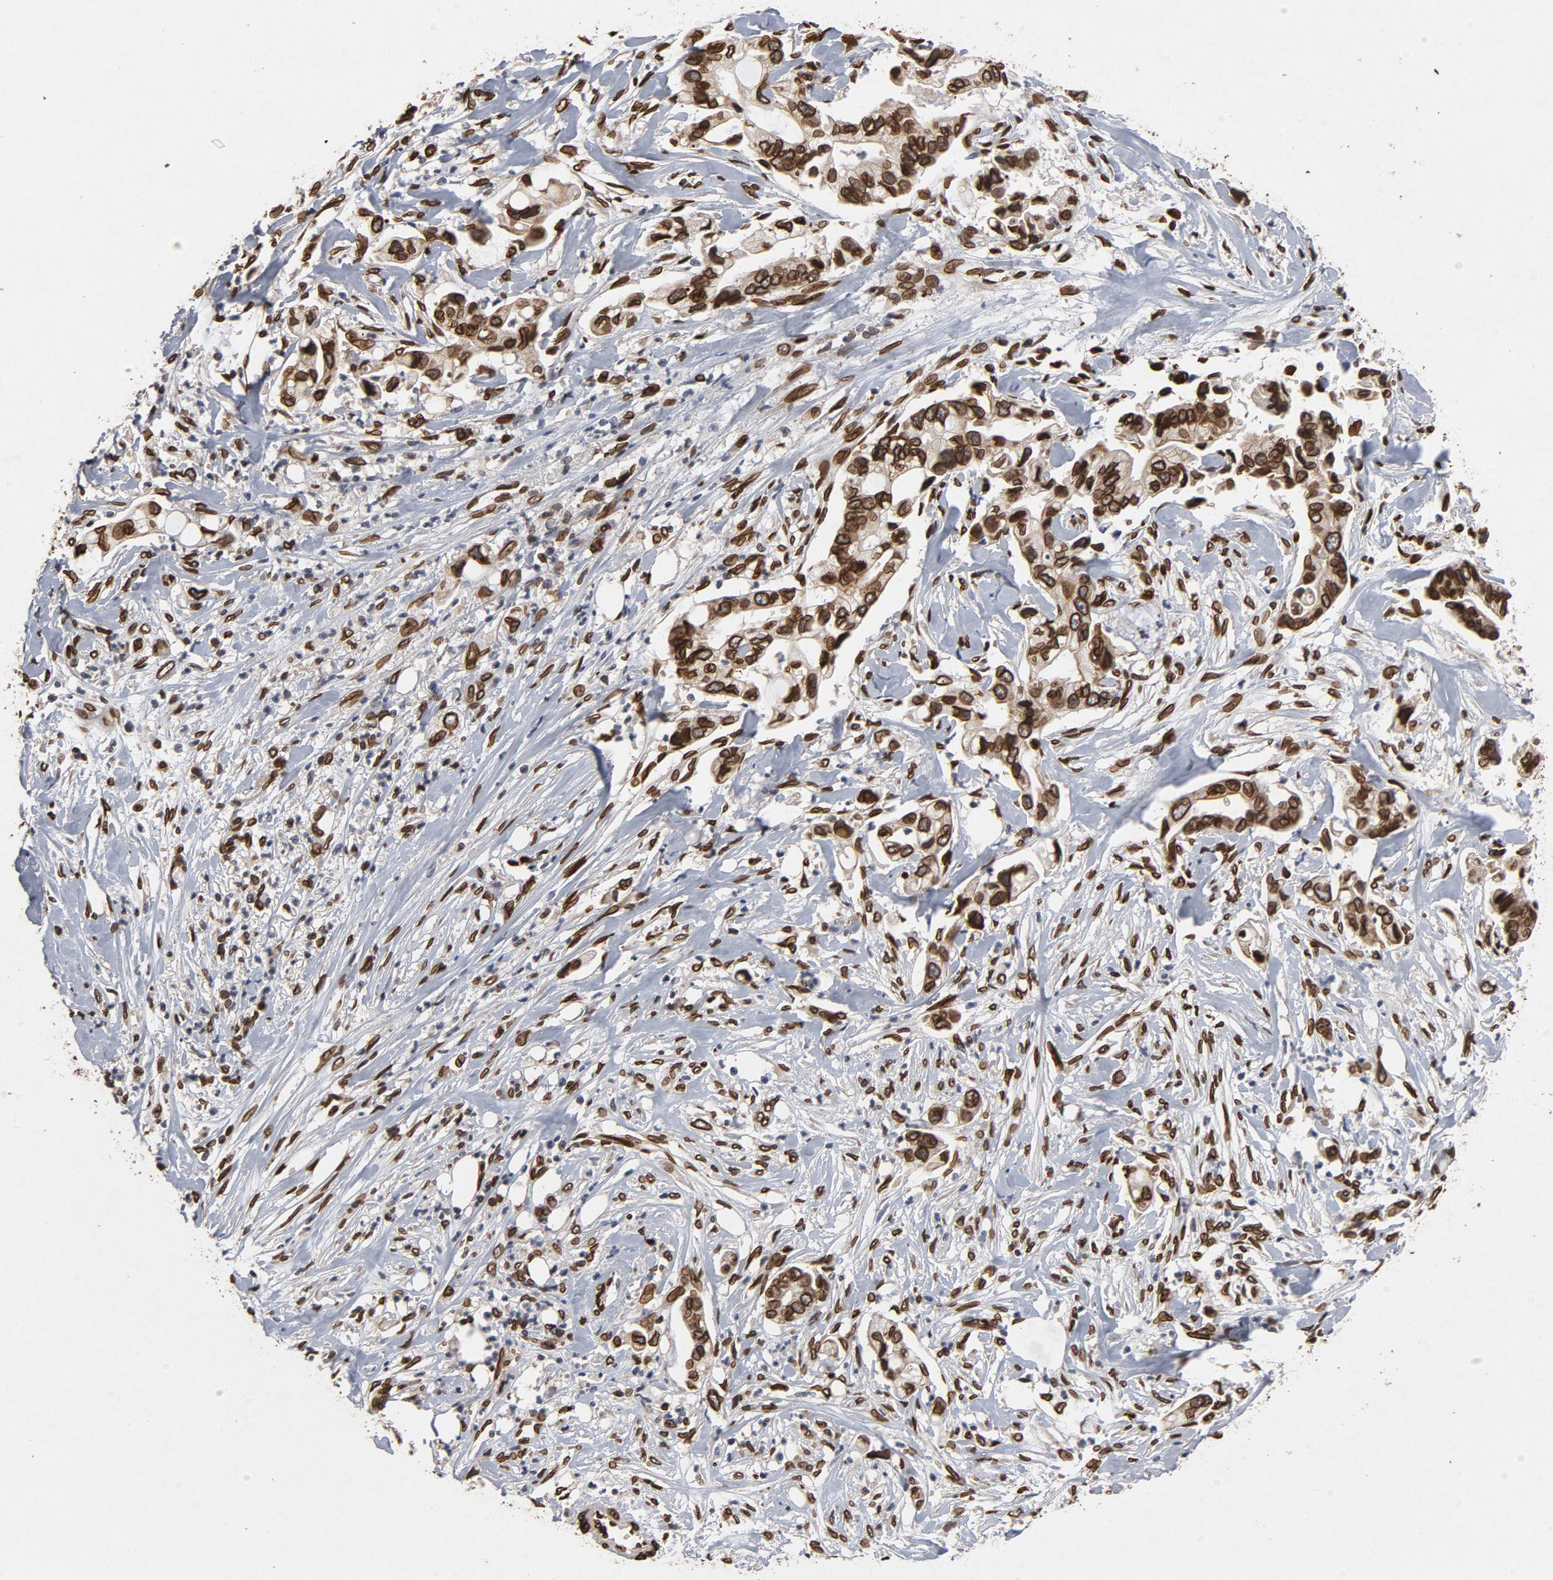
{"staining": {"intensity": "strong", "quantity": ">75%", "location": "cytoplasmic/membranous,nuclear"}, "tissue": "pancreatic cancer", "cell_type": "Tumor cells", "image_type": "cancer", "snomed": [{"axis": "morphology", "description": "Adenocarcinoma, NOS"}, {"axis": "topography", "description": "Pancreas"}], "caption": "Pancreatic adenocarcinoma was stained to show a protein in brown. There is high levels of strong cytoplasmic/membranous and nuclear staining in about >75% of tumor cells.", "gene": "LMNA", "patient": {"sex": "male", "age": 70}}